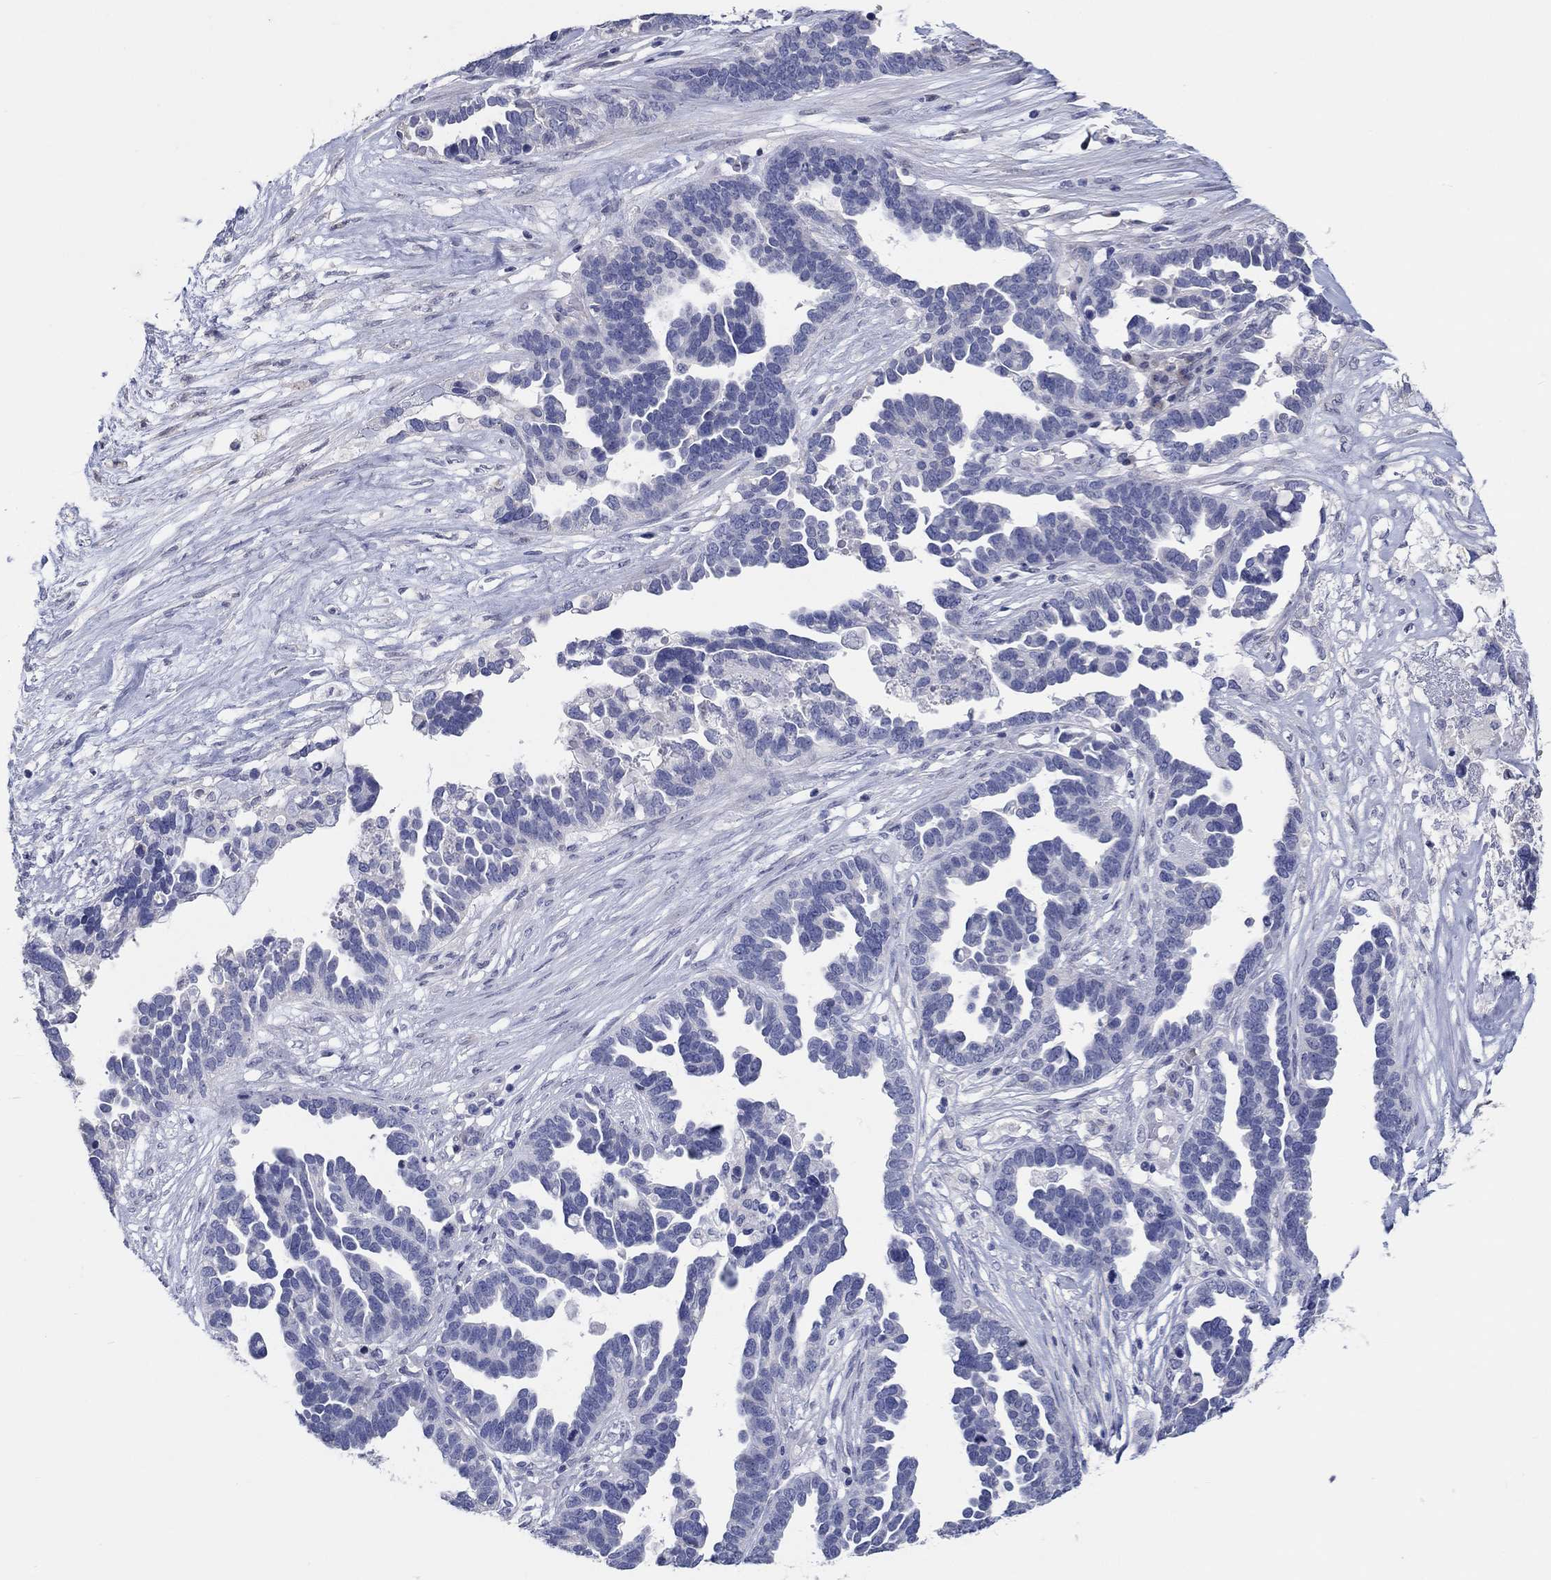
{"staining": {"intensity": "negative", "quantity": "none", "location": "none"}, "tissue": "ovarian cancer", "cell_type": "Tumor cells", "image_type": "cancer", "snomed": [{"axis": "morphology", "description": "Cystadenocarcinoma, serous, NOS"}, {"axis": "topography", "description": "Ovary"}], "caption": "This is an IHC photomicrograph of serous cystadenocarcinoma (ovarian). There is no positivity in tumor cells.", "gene": "LRRC4C", "patient": {"sex": "female", "age": 54}}